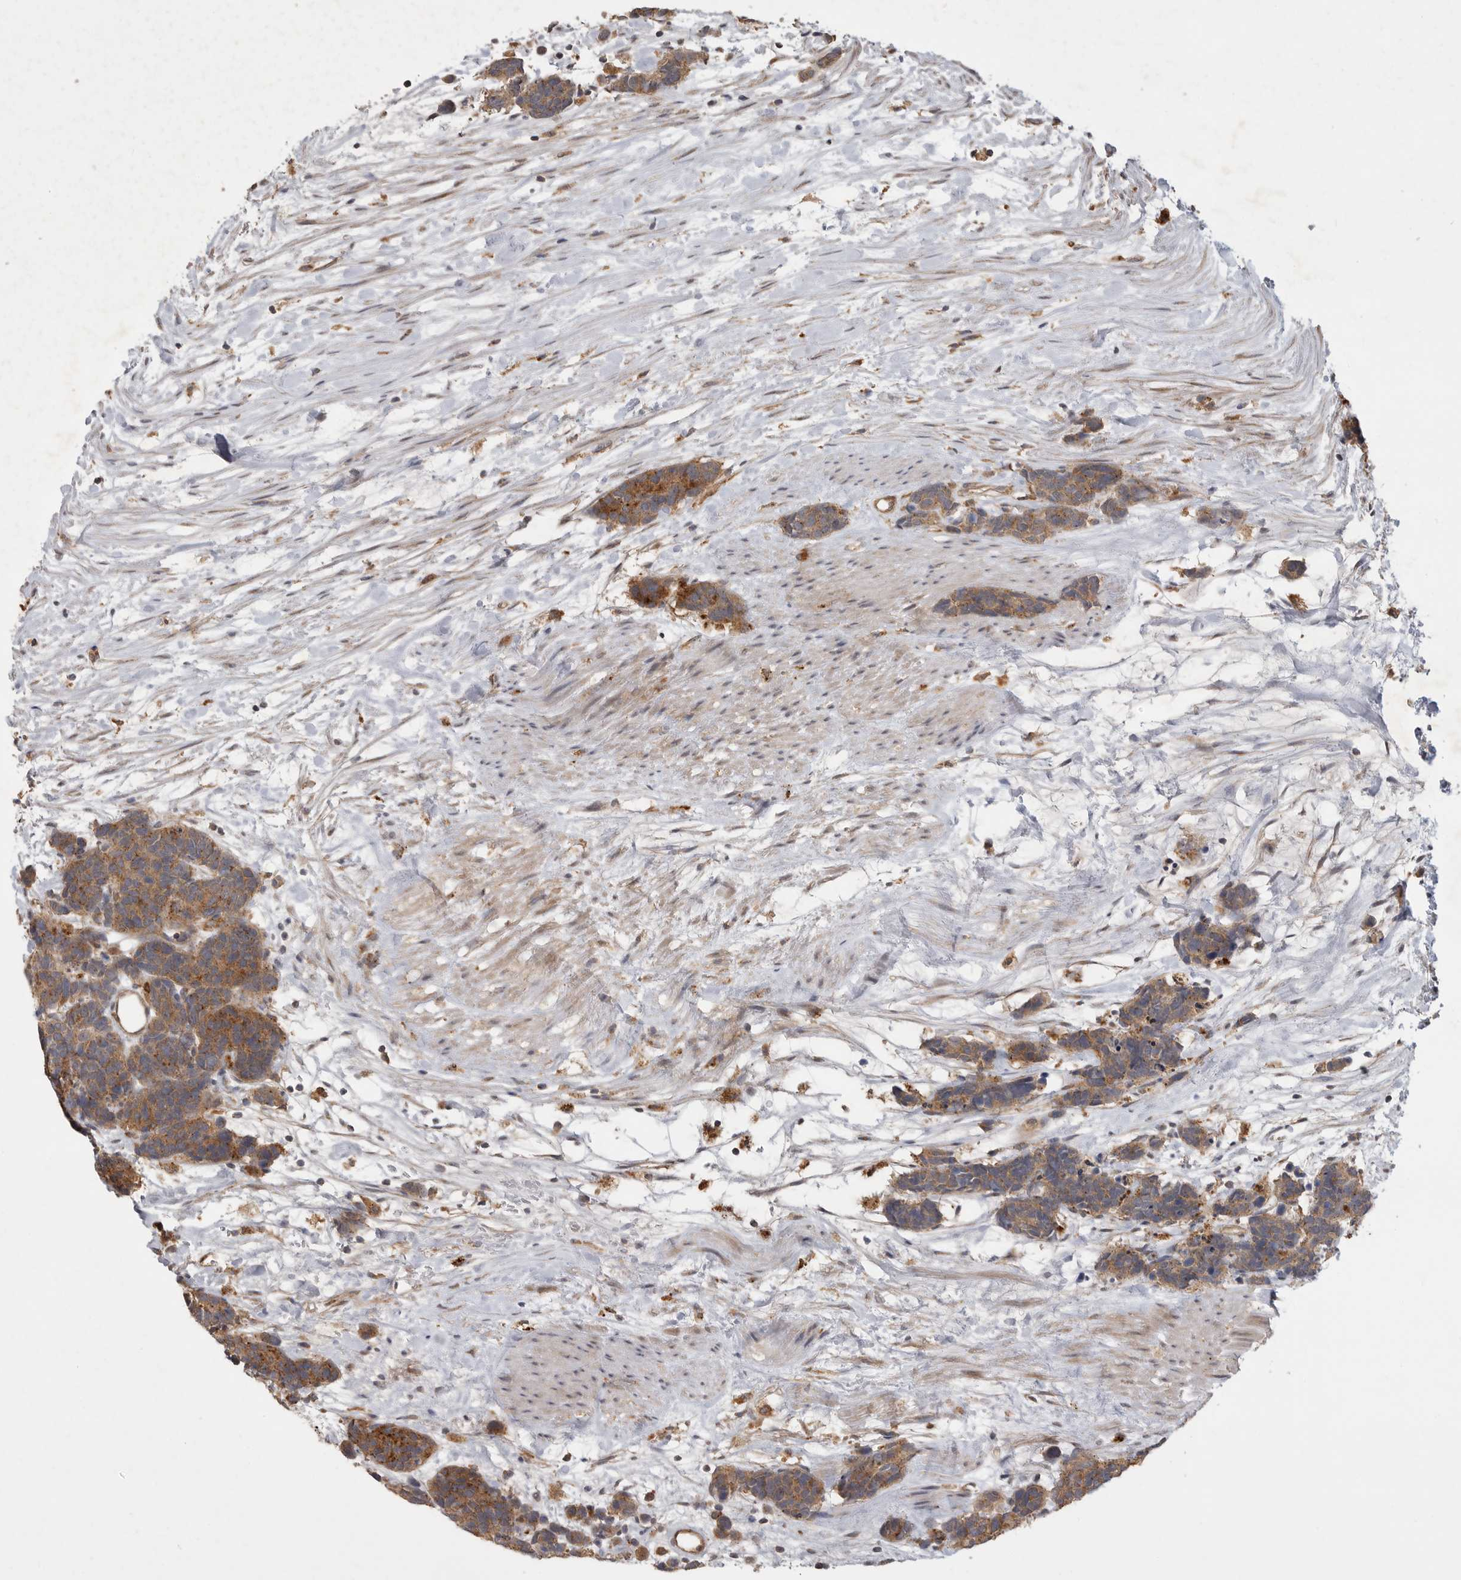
{"staining": {"intensity": "moderate", "quantity": ">75%", "location": "cytoplasmic/membranous"}, "tissue": "carcinoid", "cell_type": "Tumor cells", "image_type": "cancer", "snomed": [{"axis": "morphology", "description": "Carcinoma, NOS"}, {"axis": "morphology", "description": "Carcinoid, malignant, NOS"}, {"axis": "topography", "description": "Urinary bladder"}], "caption": "The histopathology image shows staining of carcinoid, revealing moderate cytoplasmic/membranous protein positivity (brown color) within tumor cells.", "gene": "ZNF232", "patient": {"sex": "male", "age": 57}}